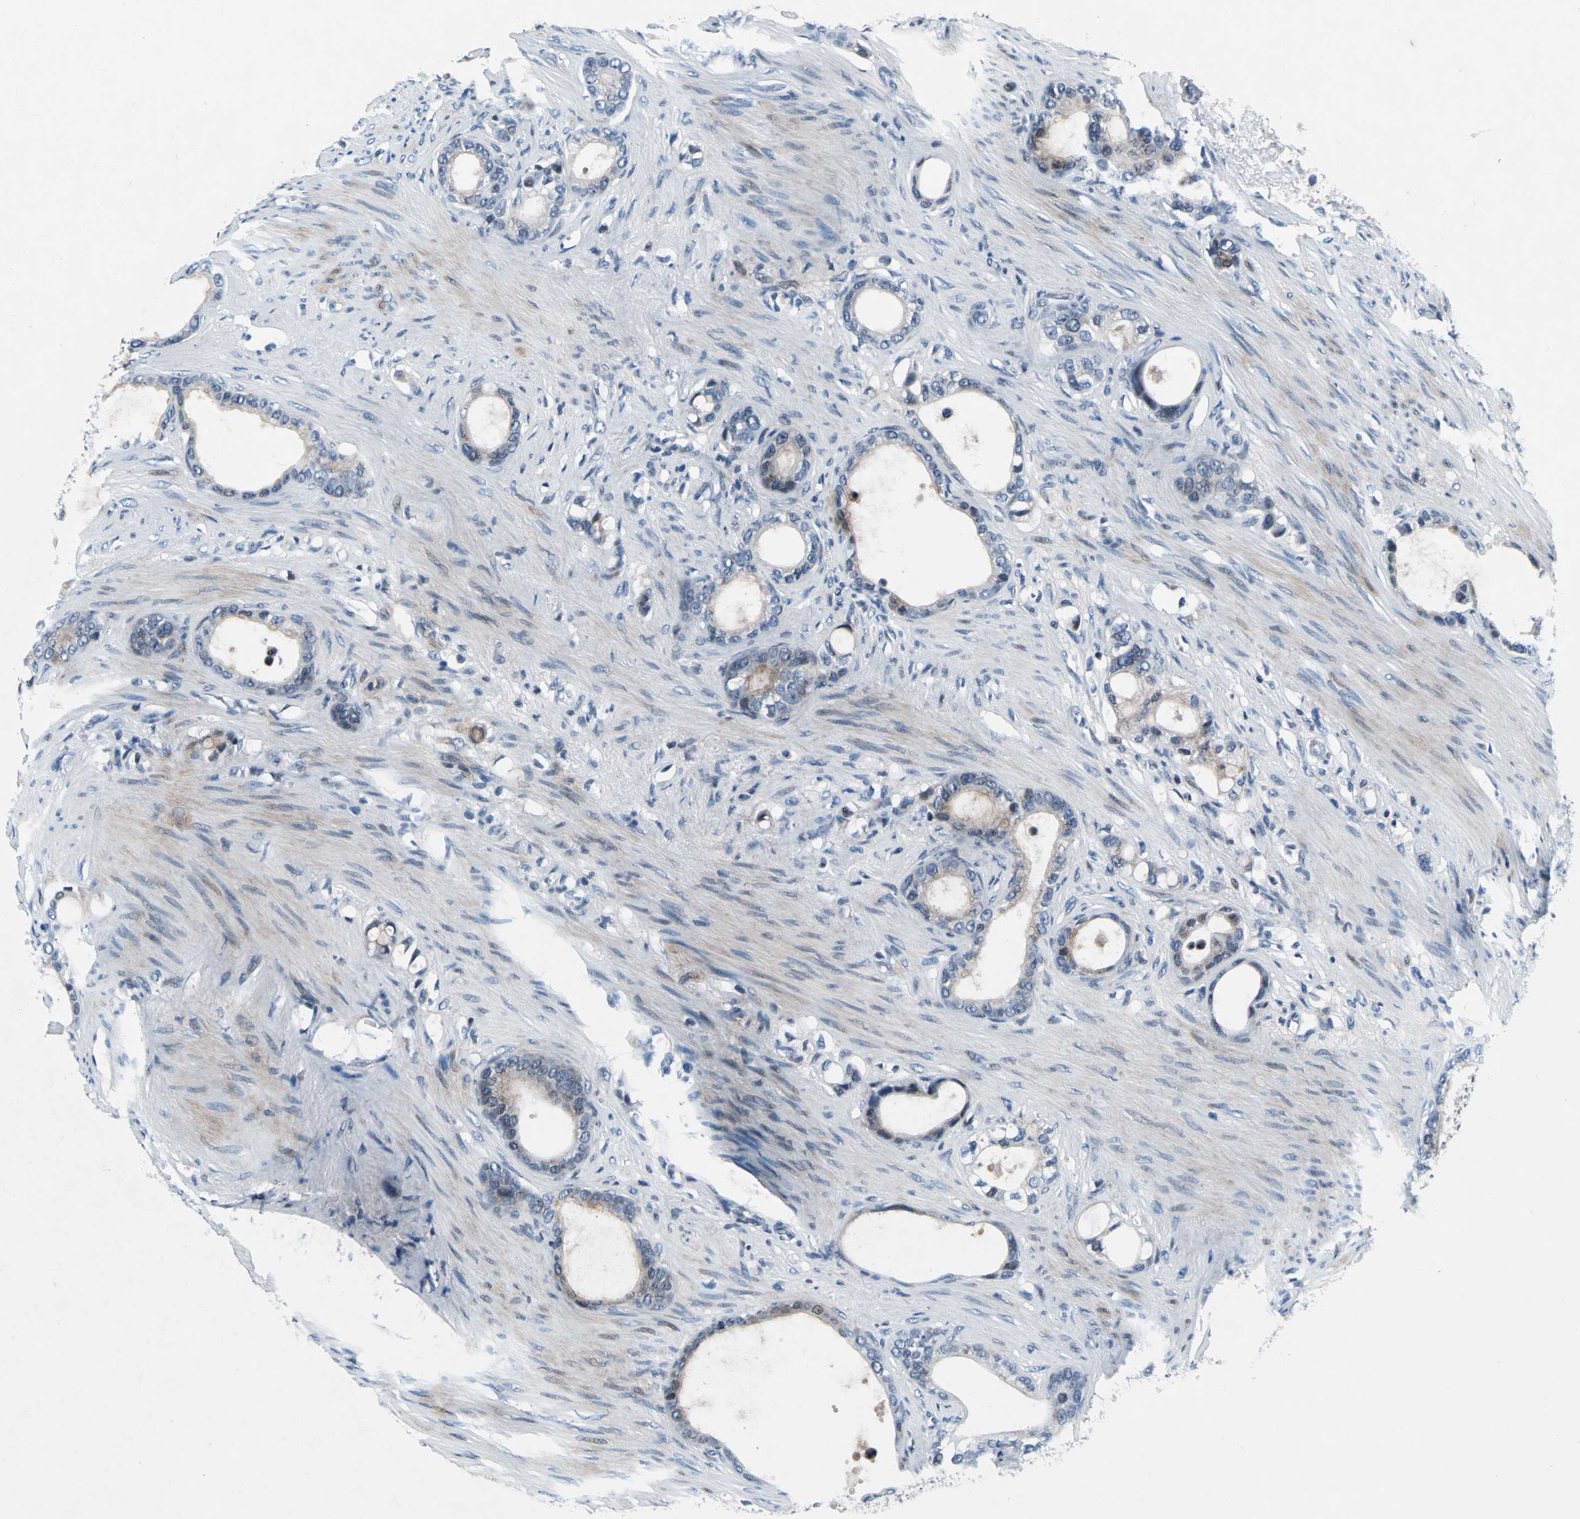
{"staining": {"intensity": "weak", "quantity": "<25%", "location": "cytoplasmic/membranous,nuclear"}, "tissue": "stomach cancer", "cell_type": "Tumor cells", "image_type": "cancer", "snomed": [{"axis": "morphology", "description": "Adenocarcinoma, NOS"}, {"axis": "topography", "description": "Stomach"}], "caption": "The micrograph exhibits no staining of tumor cells in adenocarcinoma (stomach).", "gene": "EXD2", "patient": {"sex": "female", "age": 75}}